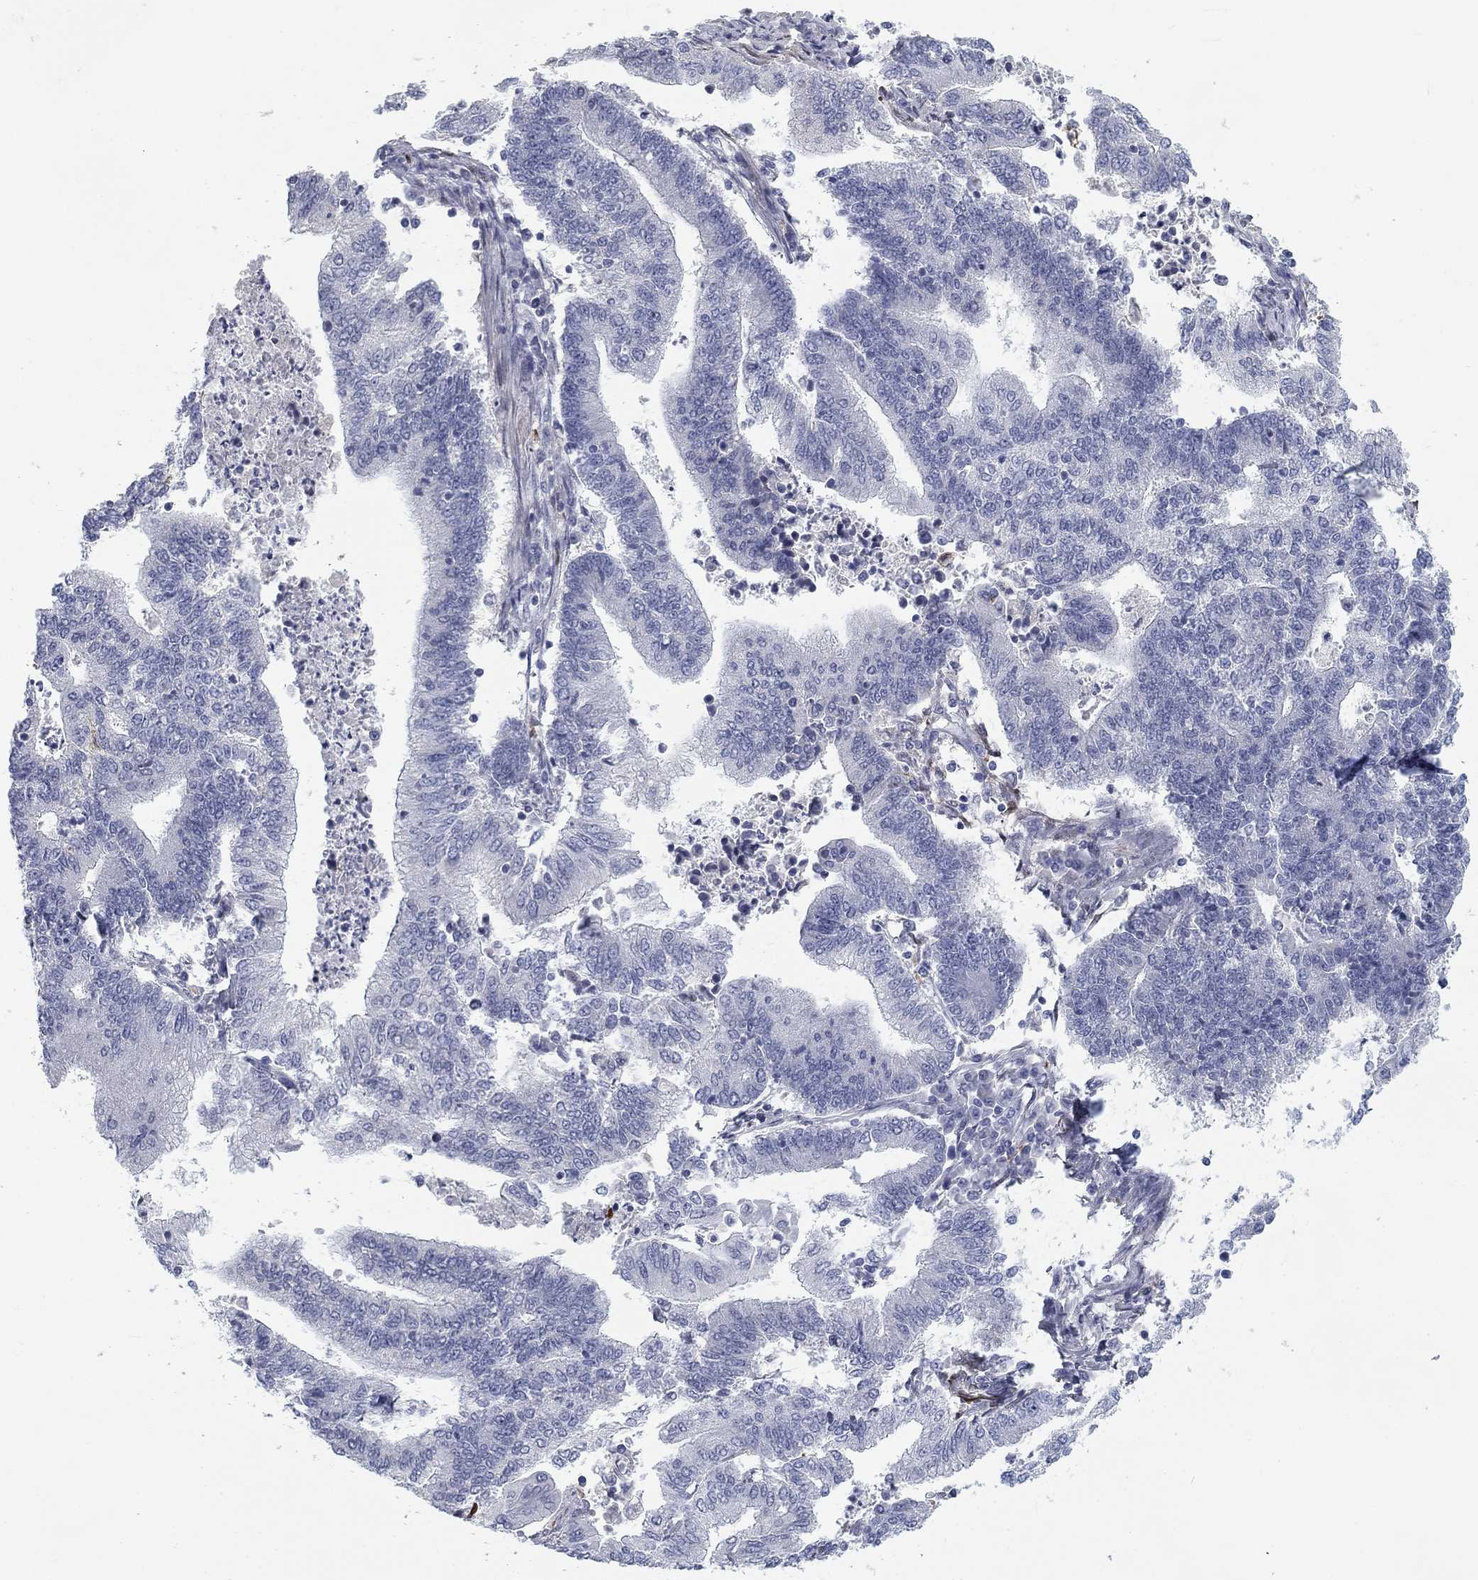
{"staining": {"intensity": "negative", "quantity": "none", "location": "none"}, "tissue": "endometrial cancer", "cell_type": "Tumor cells", "image_type": "cancer", "snomed": [{"axis": "morphology", "description": "Adenocarcinoma, NOS"}, {"axis": "topography", "description": "Uterus"}, {"axis": "topography", "description": "Endometrium"}], "caption": "An IHC histopathology image of endometrial cancer is shown. There is no staining in tumor cells of endometrial cancer.", "gene": "CALB1", "patient": {"sex": "female", "age": 54}}